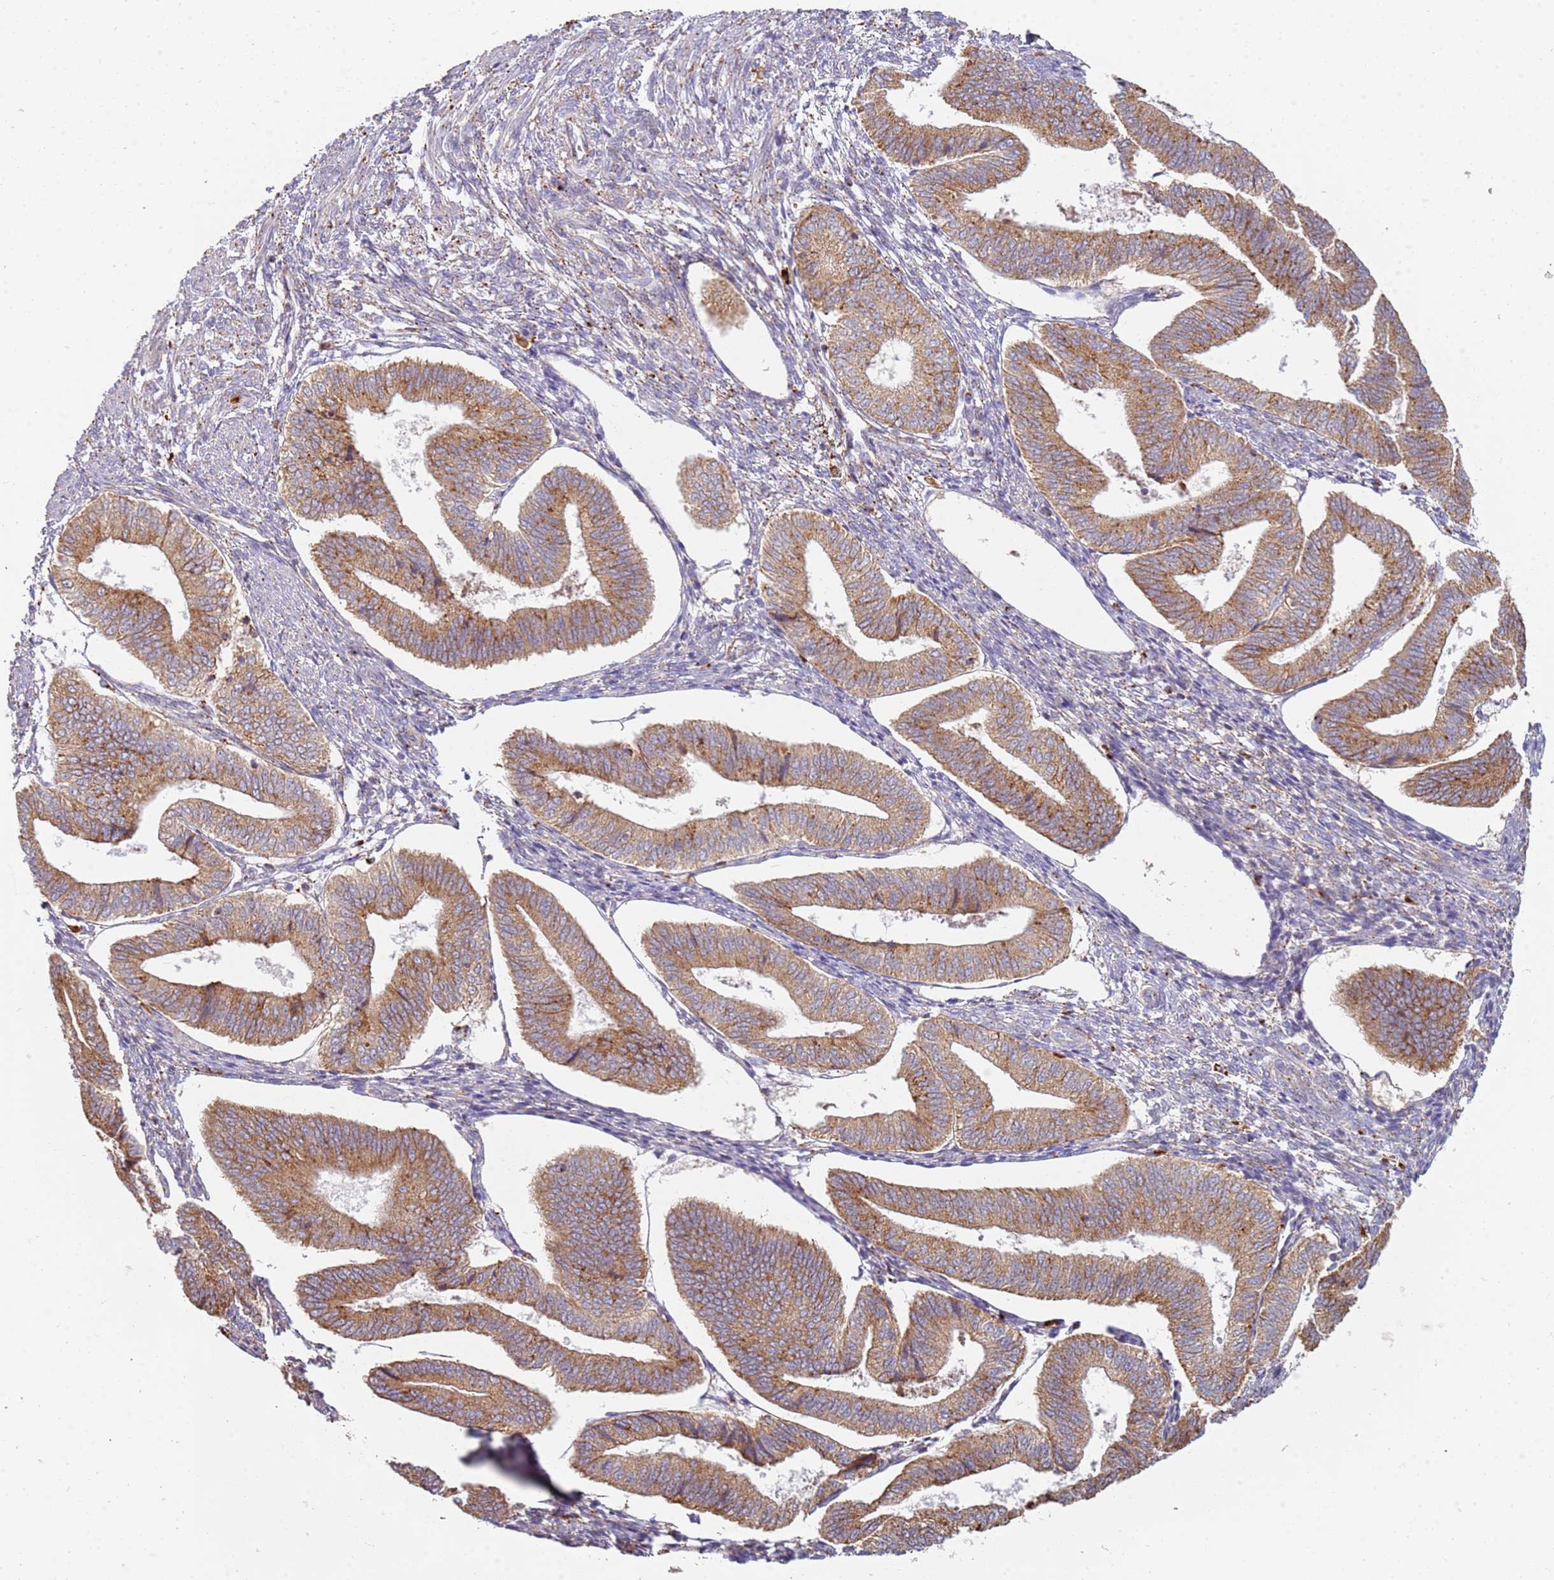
{"staining": {"intensity": "weak", "quantity": "<25%", "location": "cytoplasmic/membranous"}, "tissue": "endometrium", "cell_type": "Cells in endometrial stroma", "image_type": "normal", "snomed": [{"axis": "morphology", "description": "Normal tissue, NOS"}, {"axis": "topography", "description": "Endometrium"}], "caption": "Immunohistochemistry (IHC) photomicrograph of normal endometrium: human endometrium stained with DAB demonstrates no significant protein staining in cells in endometrial stroma. The staining is performed using DAB brown chromogen with nuclei counter-stained in using hematoxylin.", "gene": "TMEM229B", "patient": {"sex": "female", "age": 34}}